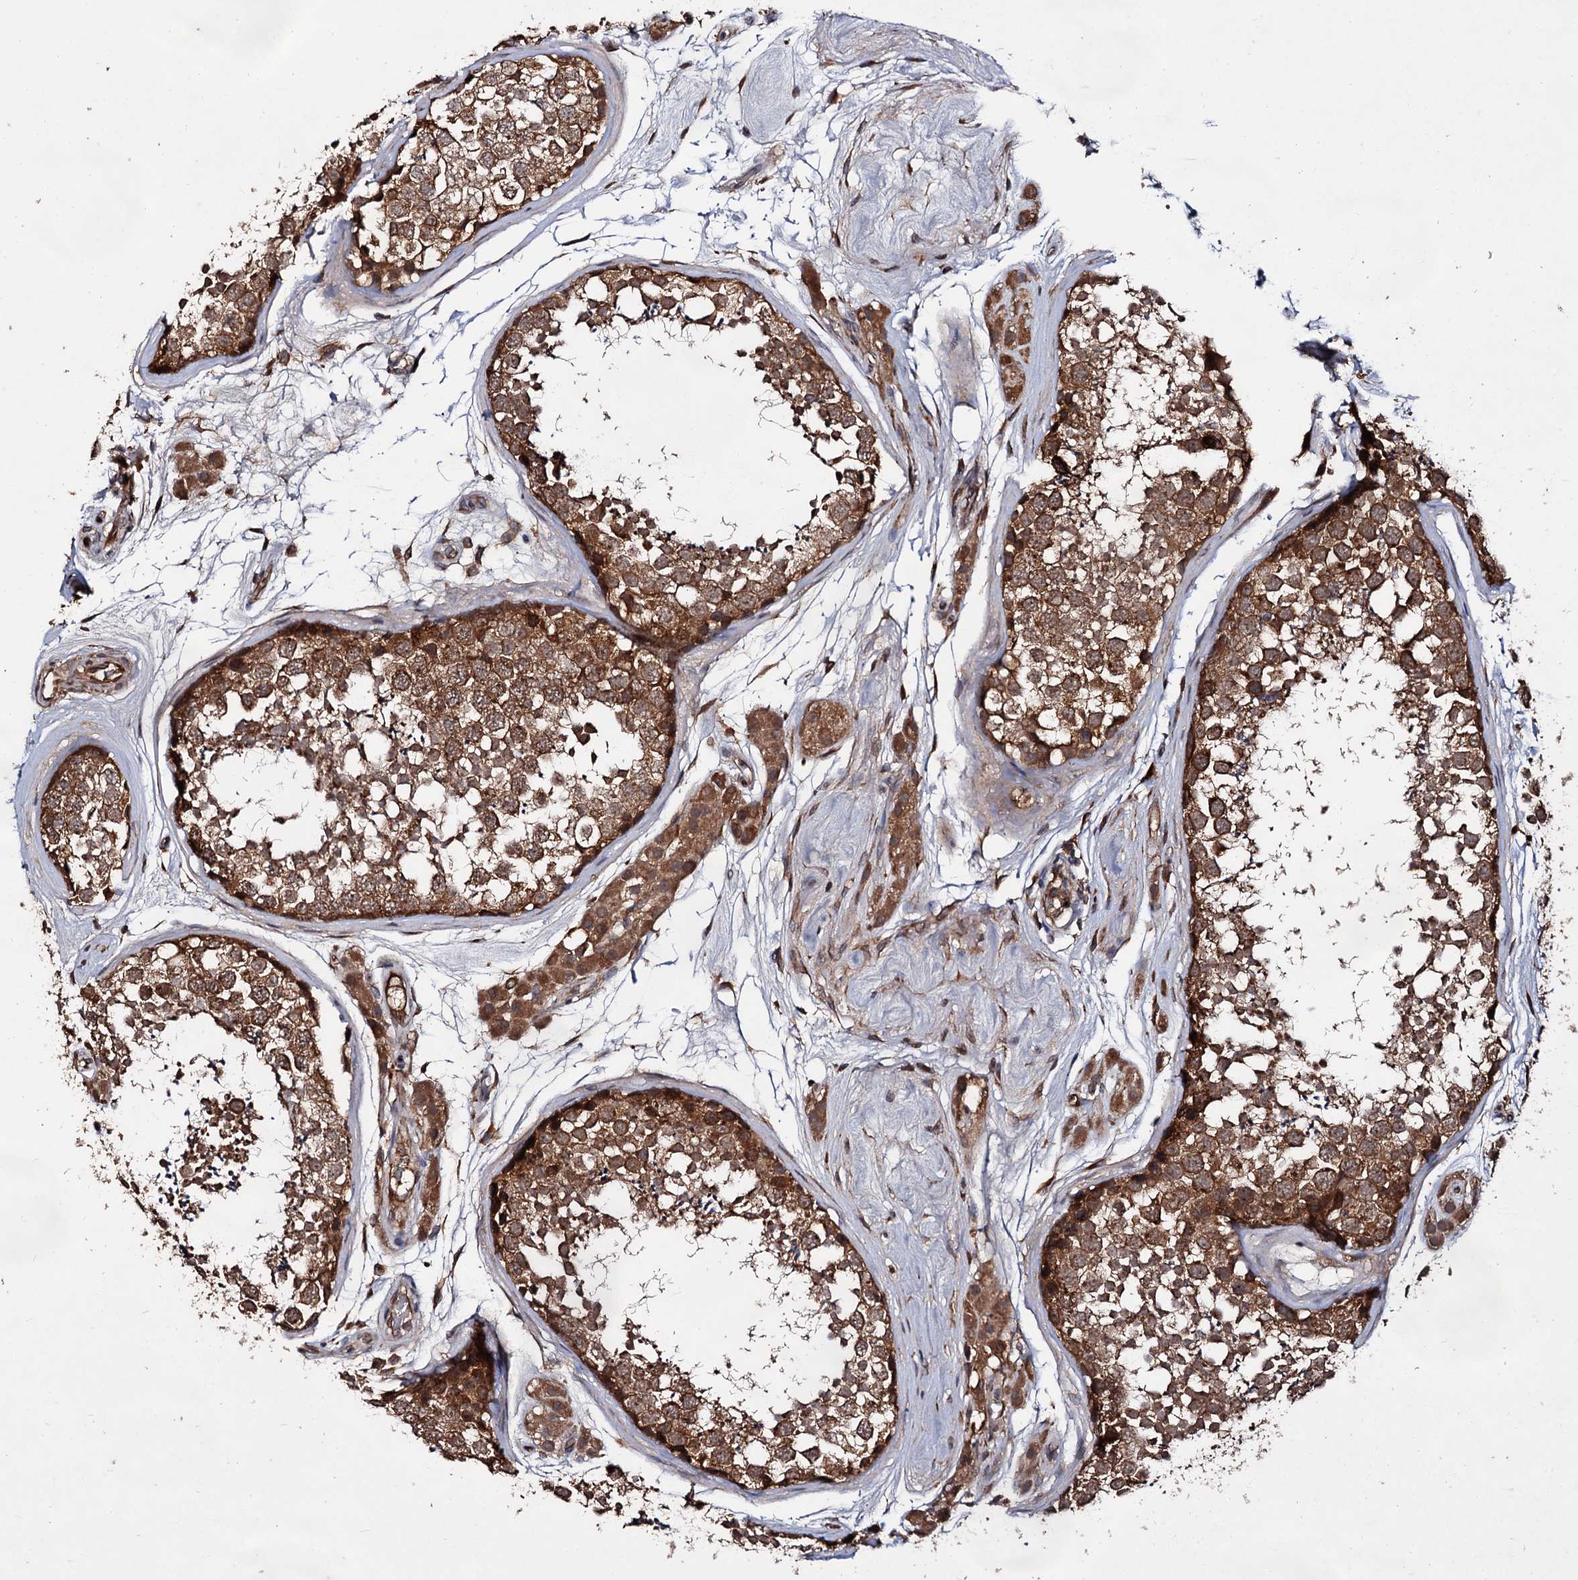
{"staining": {"intensity": "strong", "quantity": ">75%", "location": "cytoplasmic/membranous"}, "tissue": "testis", "cell_type": "Cells in seminiferous ducts", "image_type": "normal", "snomed": [{"axis": "morphology", "description": "Normal tissue, NOS"}, {"axis": "topography", "description": "Testis"}], "caption": "There is high levels of strong cytoplasmic/membranous expression in cells in seminiferous ducts of benign testis, as demonstrated by immunohistochemical staining (brown color).", "gene": "TEX9", "patient": {"sex": "male", "age": 56}}